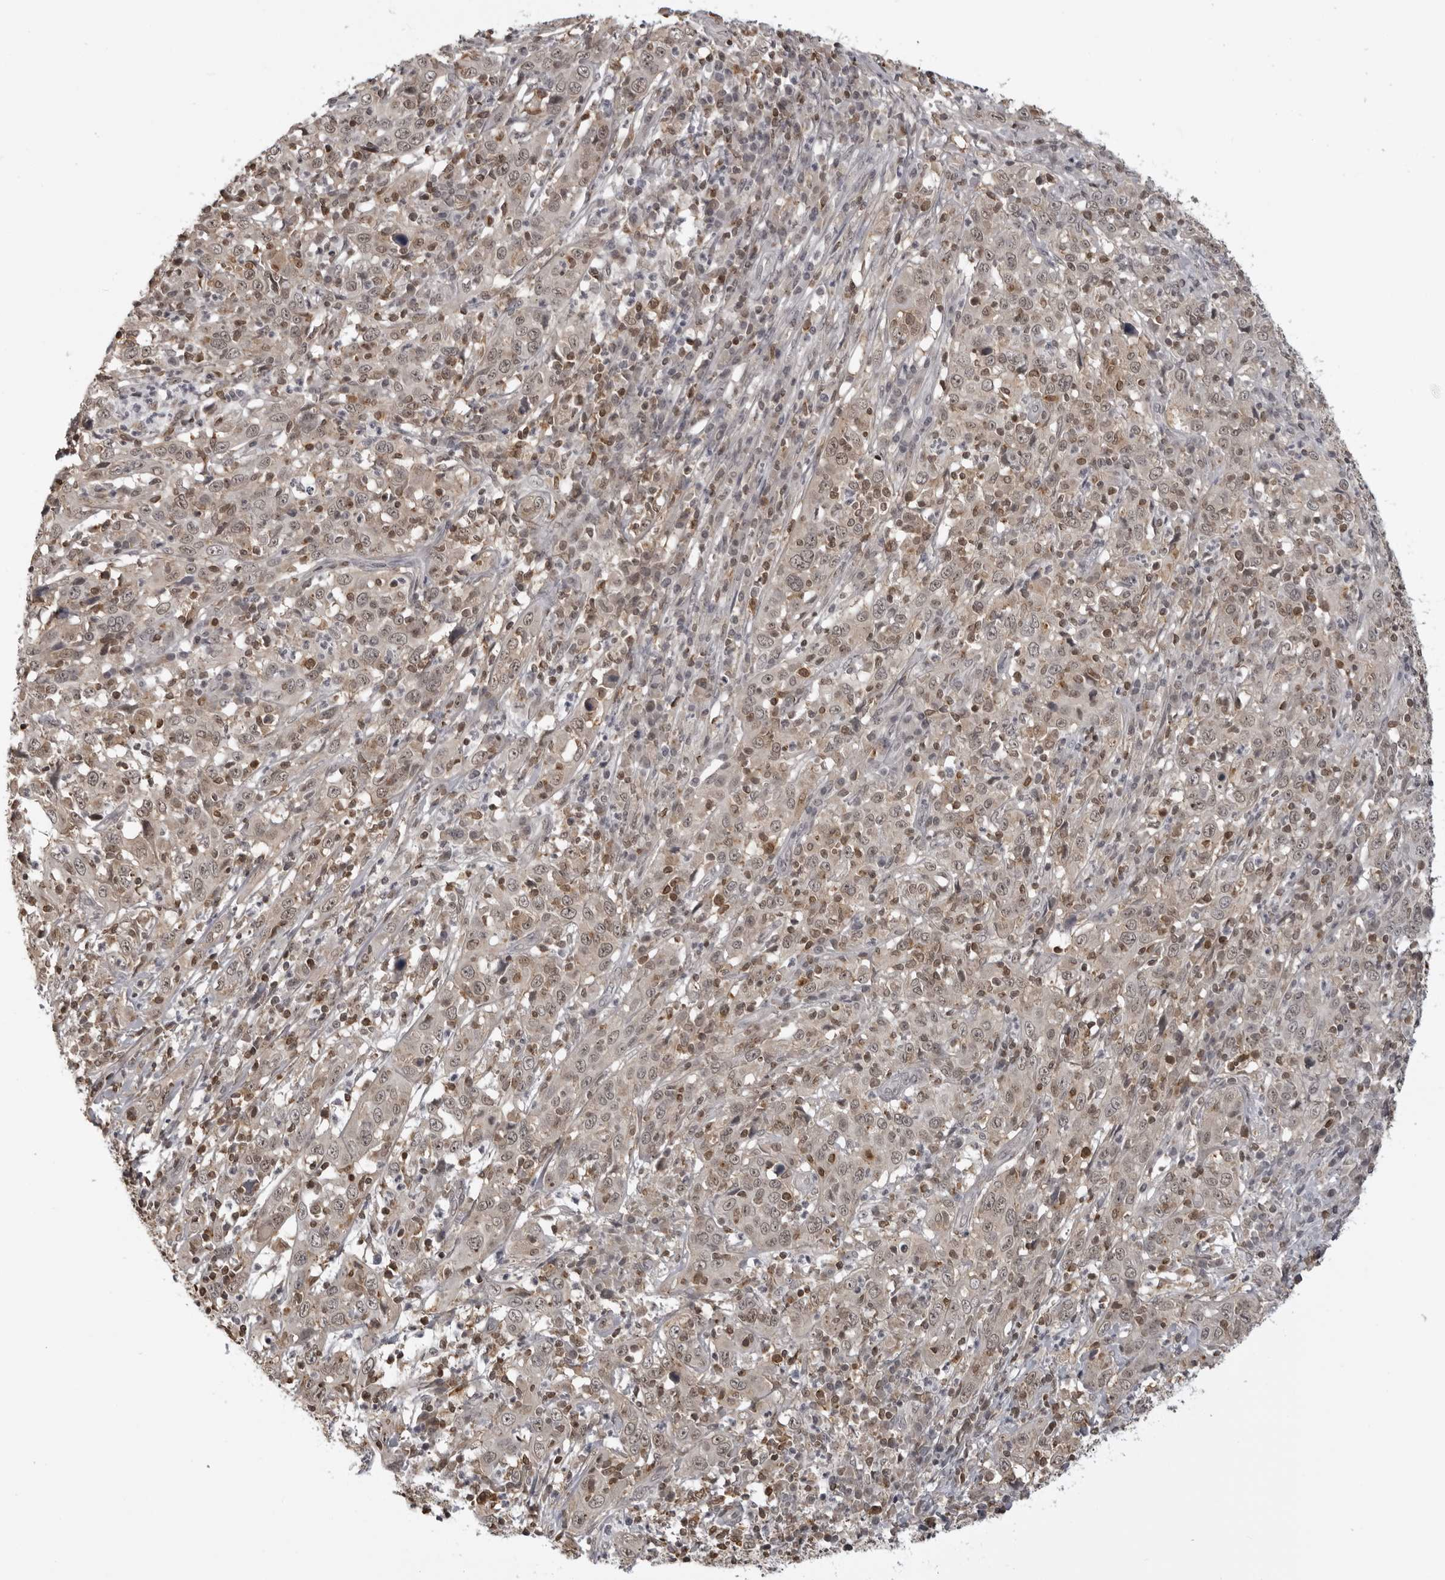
{"staining": {"intensity": "weak", "quantity": ">75%", "location": "cytoplasmic/membranous,nuclear"}, "tissue": "cervical cancer", "cell_type": "Tumor cells", "image_type": "cancer", "snomed": [{"axis": "morphology", "description": "Squamous cell carcinoma, NOS"}, {"axis": "topography", "description": "Cervix"}], "caption": "High-power microscopy captured an immunohistochemistry (IHC) micrograph of cervical cancer, revealing weak cytoplasmic/membranous and nuclear expression in approximately >75% of tumor cells. (brown staining indicates protein expression, while blue staining denotes nuclei).", "gene": "PDCL3", "patient": {"sex": "female", "age": 46}}